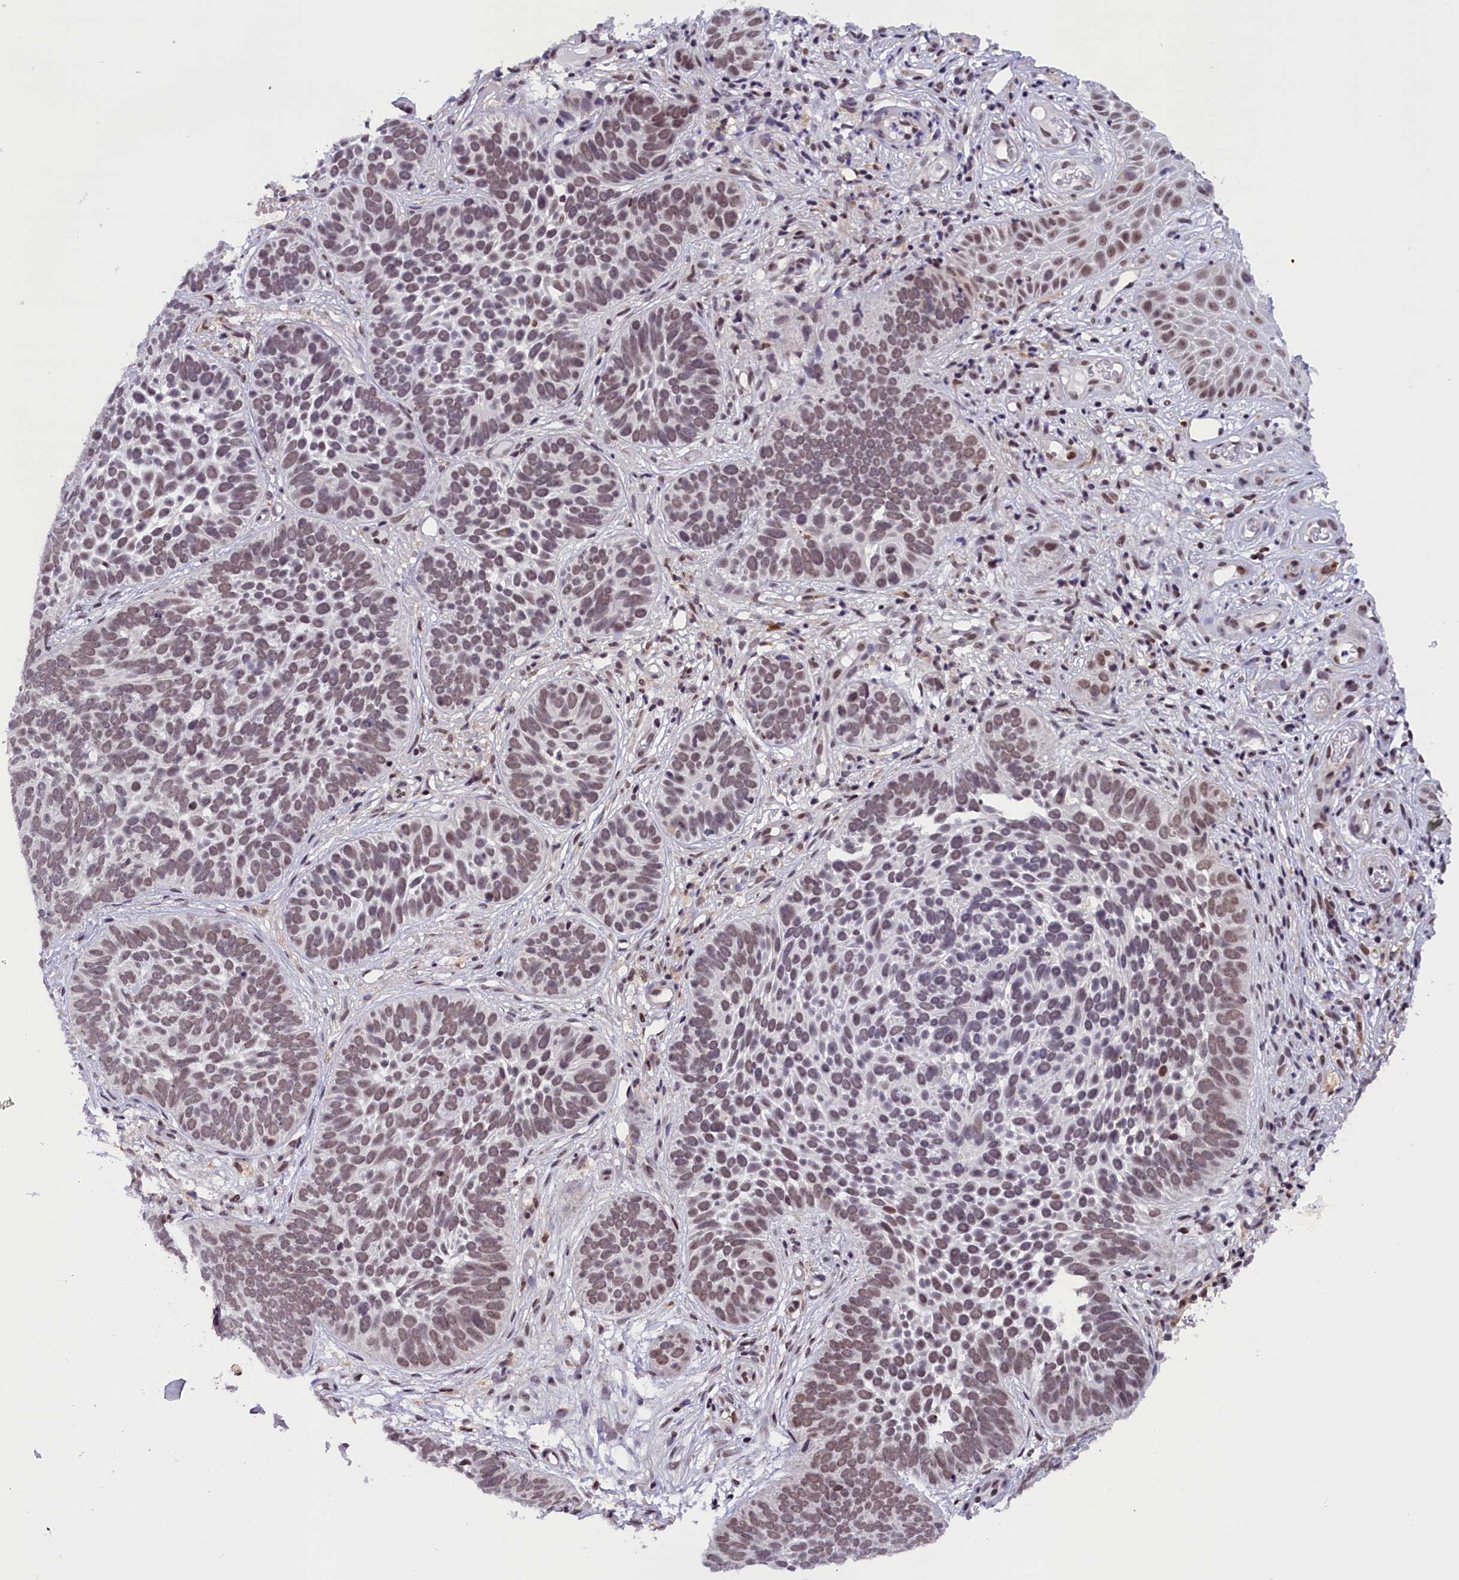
{"staining": {"intensity": "weak", "quantity": ">75%", "location": "nuclear"}, "tissue": "skin cancer", "cell_type": "Tumor cells", "image_type": "cancer", "snomed": [{"axis": "morphology", "description": "Basal cell carcinoma"}, {"axis": "topography", "description": "Skin"}], "caption": "Immunohistochemical staining of human basal cell carcinoma (skin) displays weak nuclear protein expression in approximately >75% of tumor cells.", "gene": "CDYL2", "patient": {"sex": "male", "age": 89}}